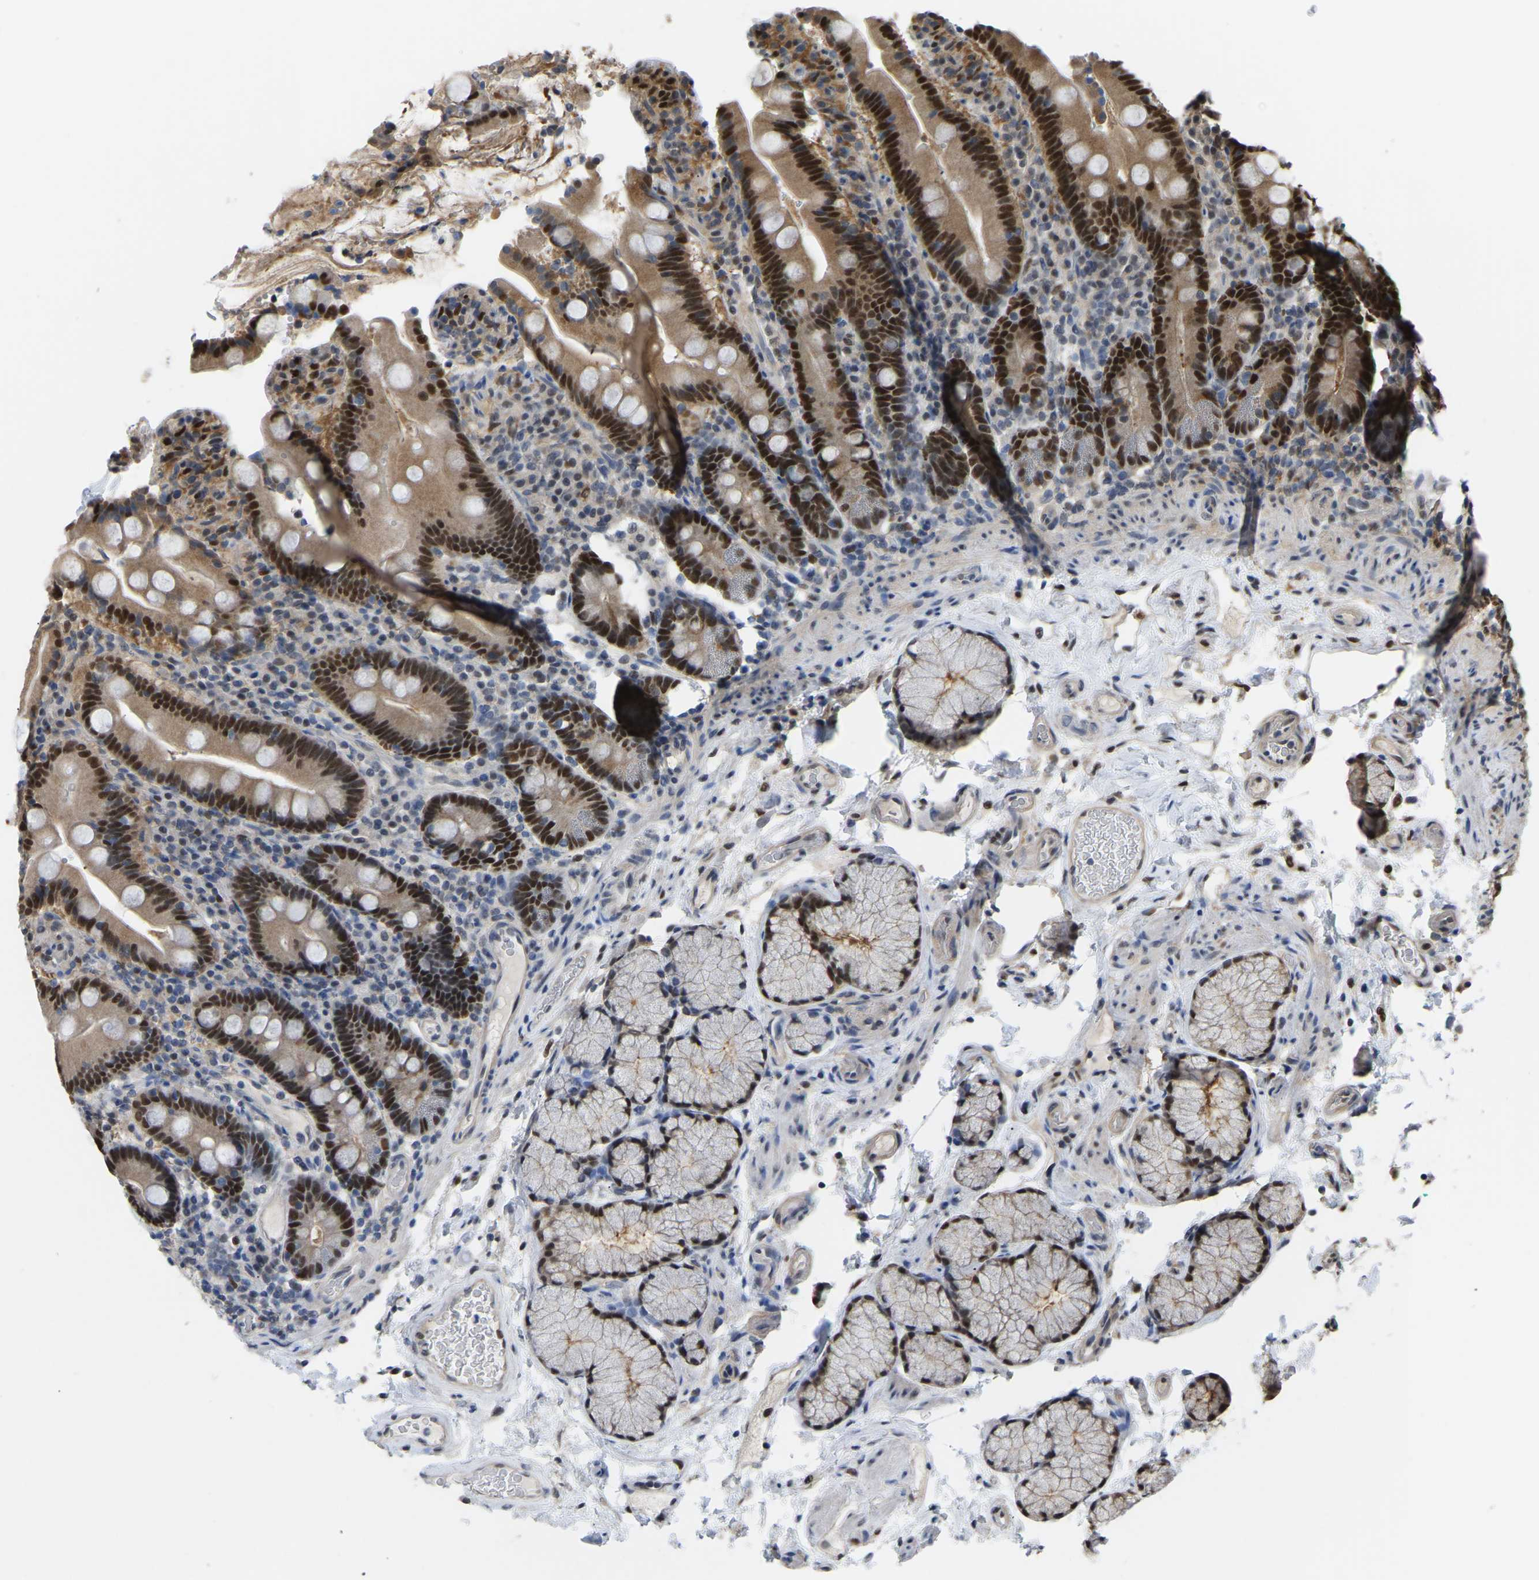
{"staining": {"intensity": "strong", "quantity": ">75%", "location": "cytoplasmic/membranous,nuclear"}, "tissue": "duodenum", "cell_type": "Glandular cells", "image_type": "normal", "snomed": [{"axis": "morphology", "description": "Normal tissue, NOS"}, {"axis": "topography", "description": "Small intestine, NOS"}], "caption": "An image of duodenum stained for a protein demonstrates strong cytoplasmic/membranous,nuclear brown staining in glandular cells.", "gene": "KLRG2", "patient": {"sex": "female", "age": 71}}